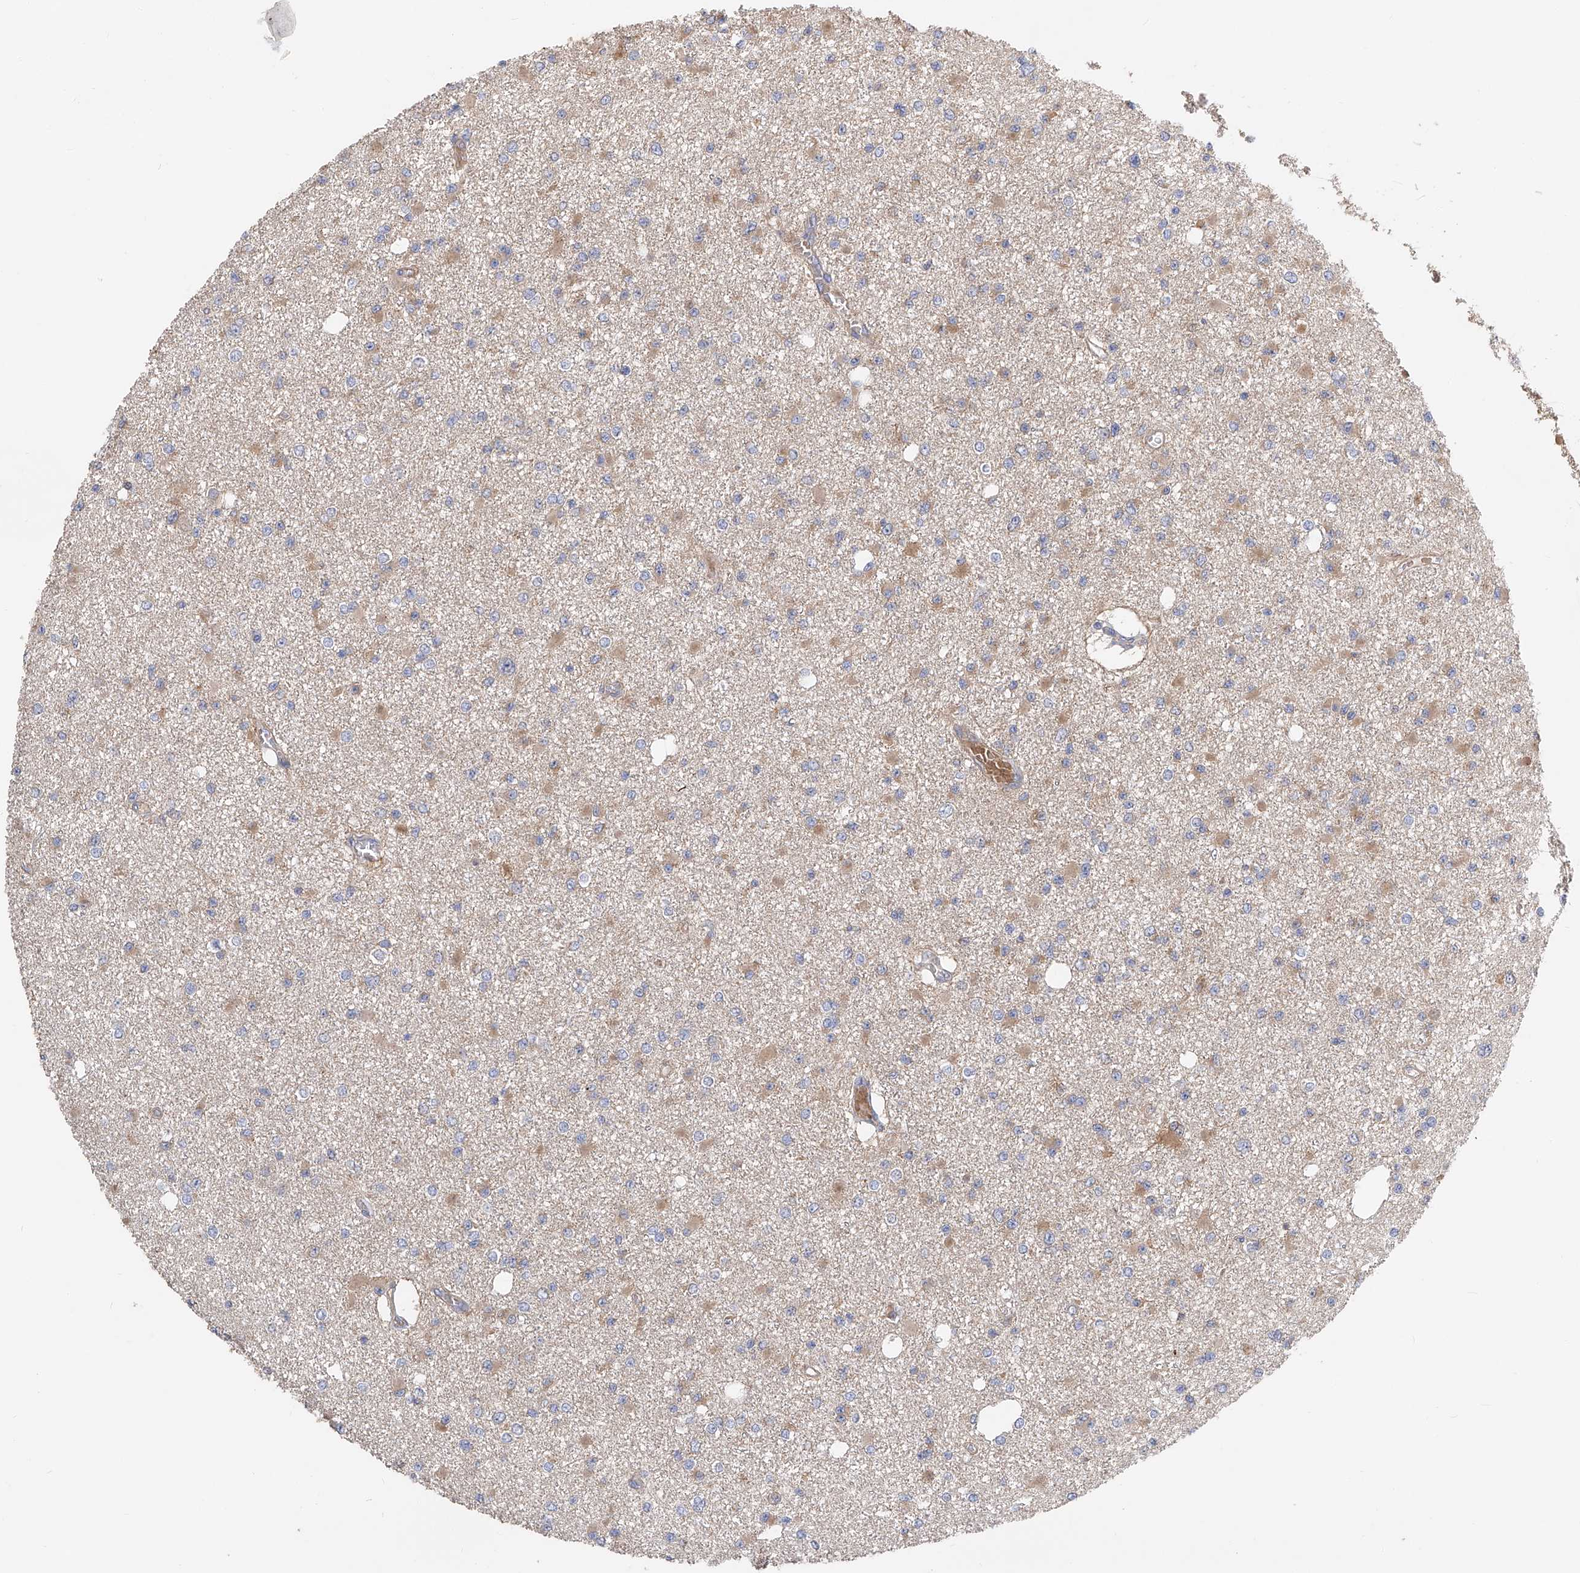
{"staining": {"intensity": "weak", "quantity": "<25%", "location": "cytoplasmic/membranous"}, "tissue": "glioma", "cell_type": "Tumor cells", "image_type": "cancer", "snomed": [{"axis": "morphology", "description": "Glioma, malignant, Low grade"}, {"axis": "topography", "description": "Brain"}], "caption": "Immunohistochemistry micrograph of low-grade glioma (malignant) stained for a protein (brown), which demonstrates no expression in tumor cells.", "gene": "PTK2", "patient": {"sex": "female", "age": 22}}